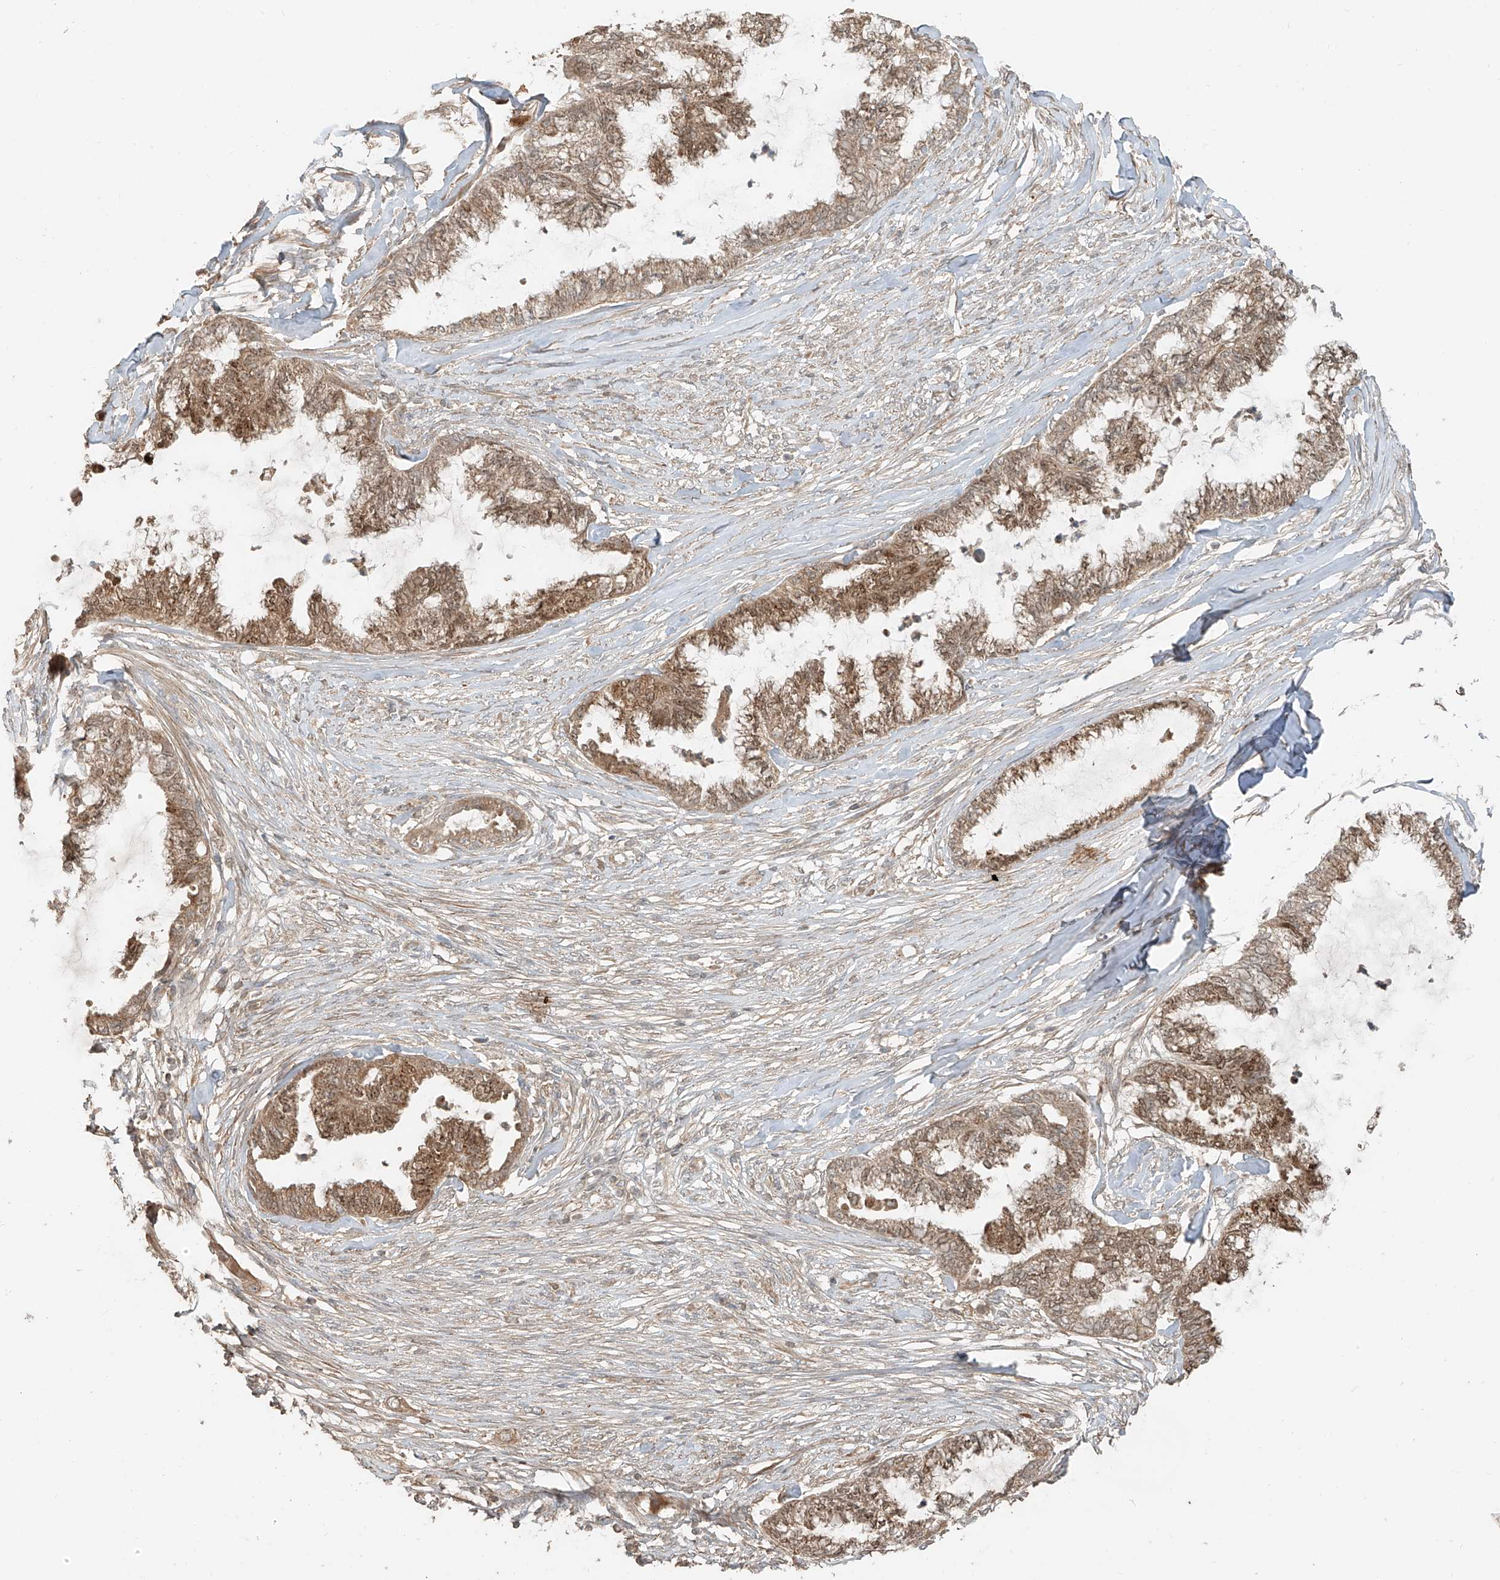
{"staining": {"intensity": "weak", "quantity": ">75%", "location": "cytoplasmic/membranous"}, "tissue": "endometrial cancer", "cell_type": "Tumor cells", "image_type": "cancer", "snomed": [{"axis": "morphology", "description": "Adenocarcinoma, NOS"}, {"axis": "topography", "description": "Endometrium"}], "caption": "IHC histopathology image of neoplastic tissue: adenocarcinoma (endometrial) stained using immunohistochemistry (IHC) reveals low levels of weak protein expression localized specifically in the cytoplasmic/membranous of tumor cells, appearing as a cytoplasmic/membranous brown color.", "gene": "ANKZF1", "patient": {"sex": "female", "age": 86}}